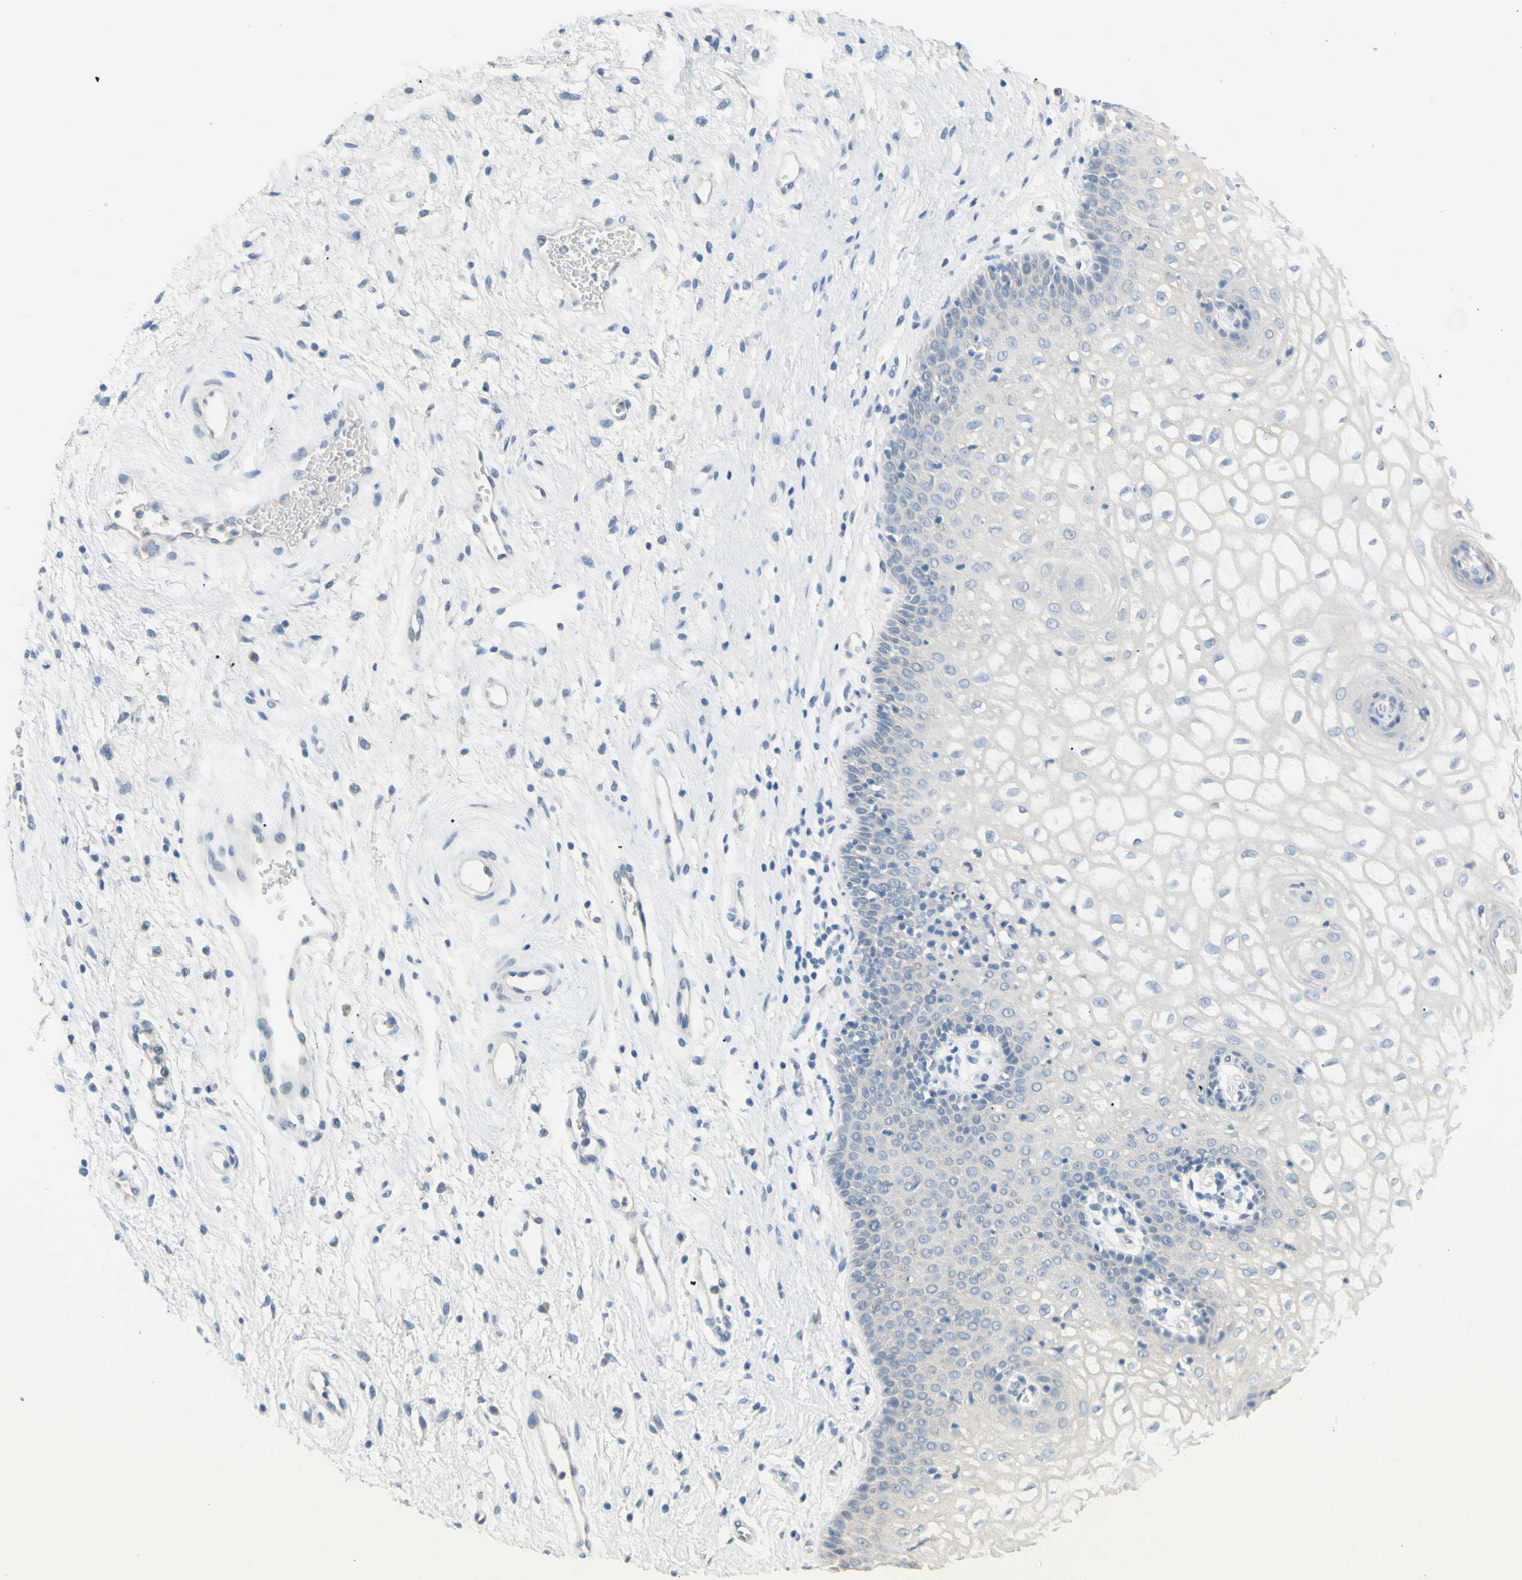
{"staining": {"intensity": "negative", "quantity": "none", "location": "none"}, "tissue": "vagina", "cell_type": "Squamous epithelial cells", "image_type": "normal", "snomed": [{"axis": "morphology", "description": "Normal tissue, NOS"}, {"axis": "topography", "description": "Vagina"}], "caption": "A high-resolution micrograph shows immunohistochemistry (IHC) staining of unremarkable vagina, which shows no significant expression in squamous epithelial cells. (DAB (3,3'-diaminobenzidine) IHC visualized using brightfield microscopy, high magnification).", "gene": "DCT", "patient": {"sex": "female", "age": 34}}